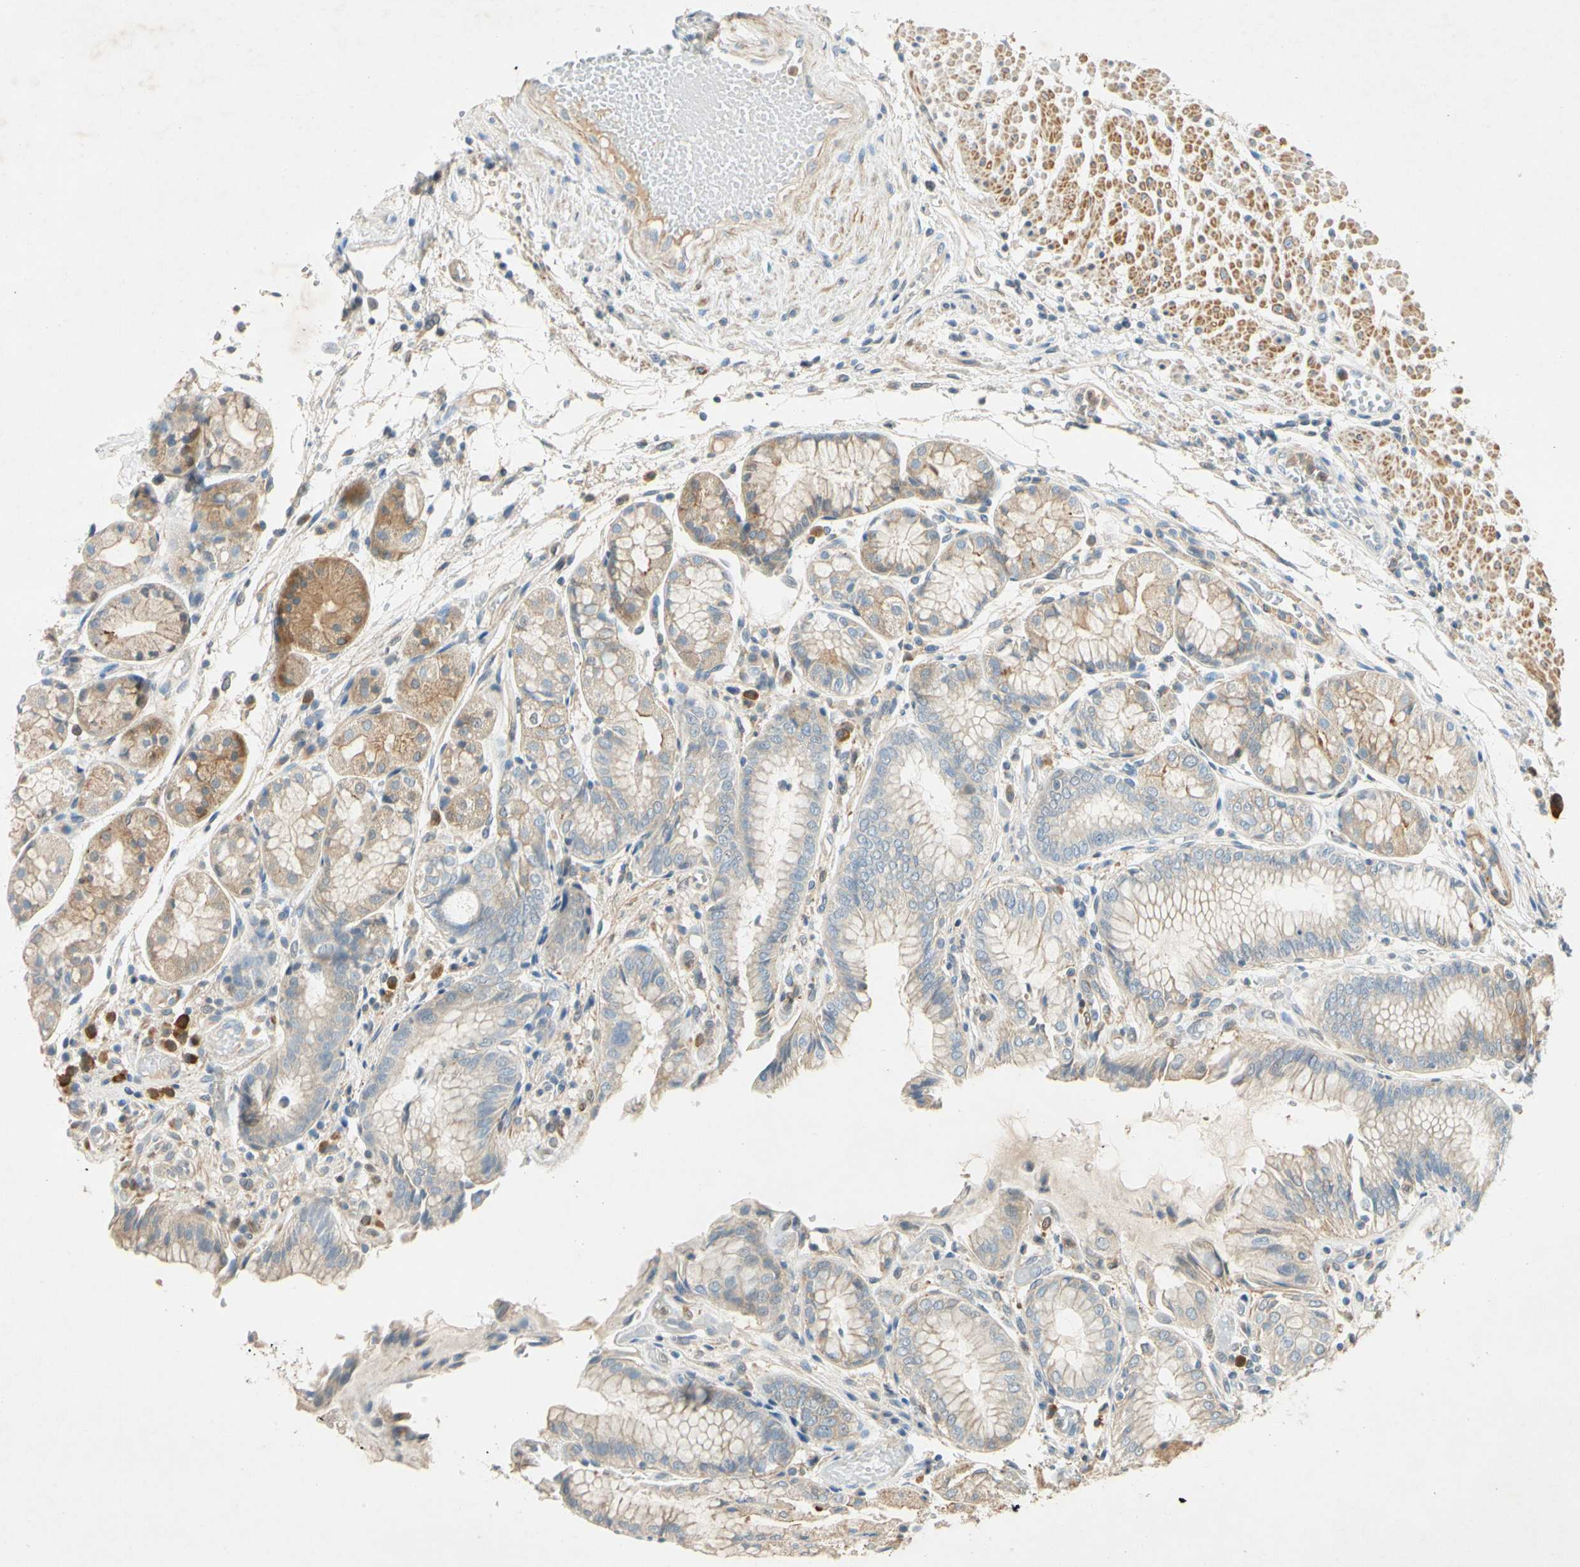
{"staining": {"intensity": "moderate", "quantity": ">75%", "location": "cytoplasmic/membranous"}, "tissue": "stomach", "cell_type": "Glandular cells", "image_type": "normal", "snomed": [{"axis": "morphology", "description": "Normal tissue, NOS"}, {"axis": "topography", "description": "Stomach, upper"}], "caption": "IHC staining of normal stomach, which displays medium levels of moderate cytoplasmic/membranous expression in approximately >75% of glandular cells indicating moderate cytoplasmic/membranous protein positivity. The staining was performed using DAB (3,3'-diaminobenzidine) (brown) for protein detection and nuclei were counterstained in hematoxylin (blue).", "gene": "WIPI1", "patient": {"sex": "male", "age": 72}}